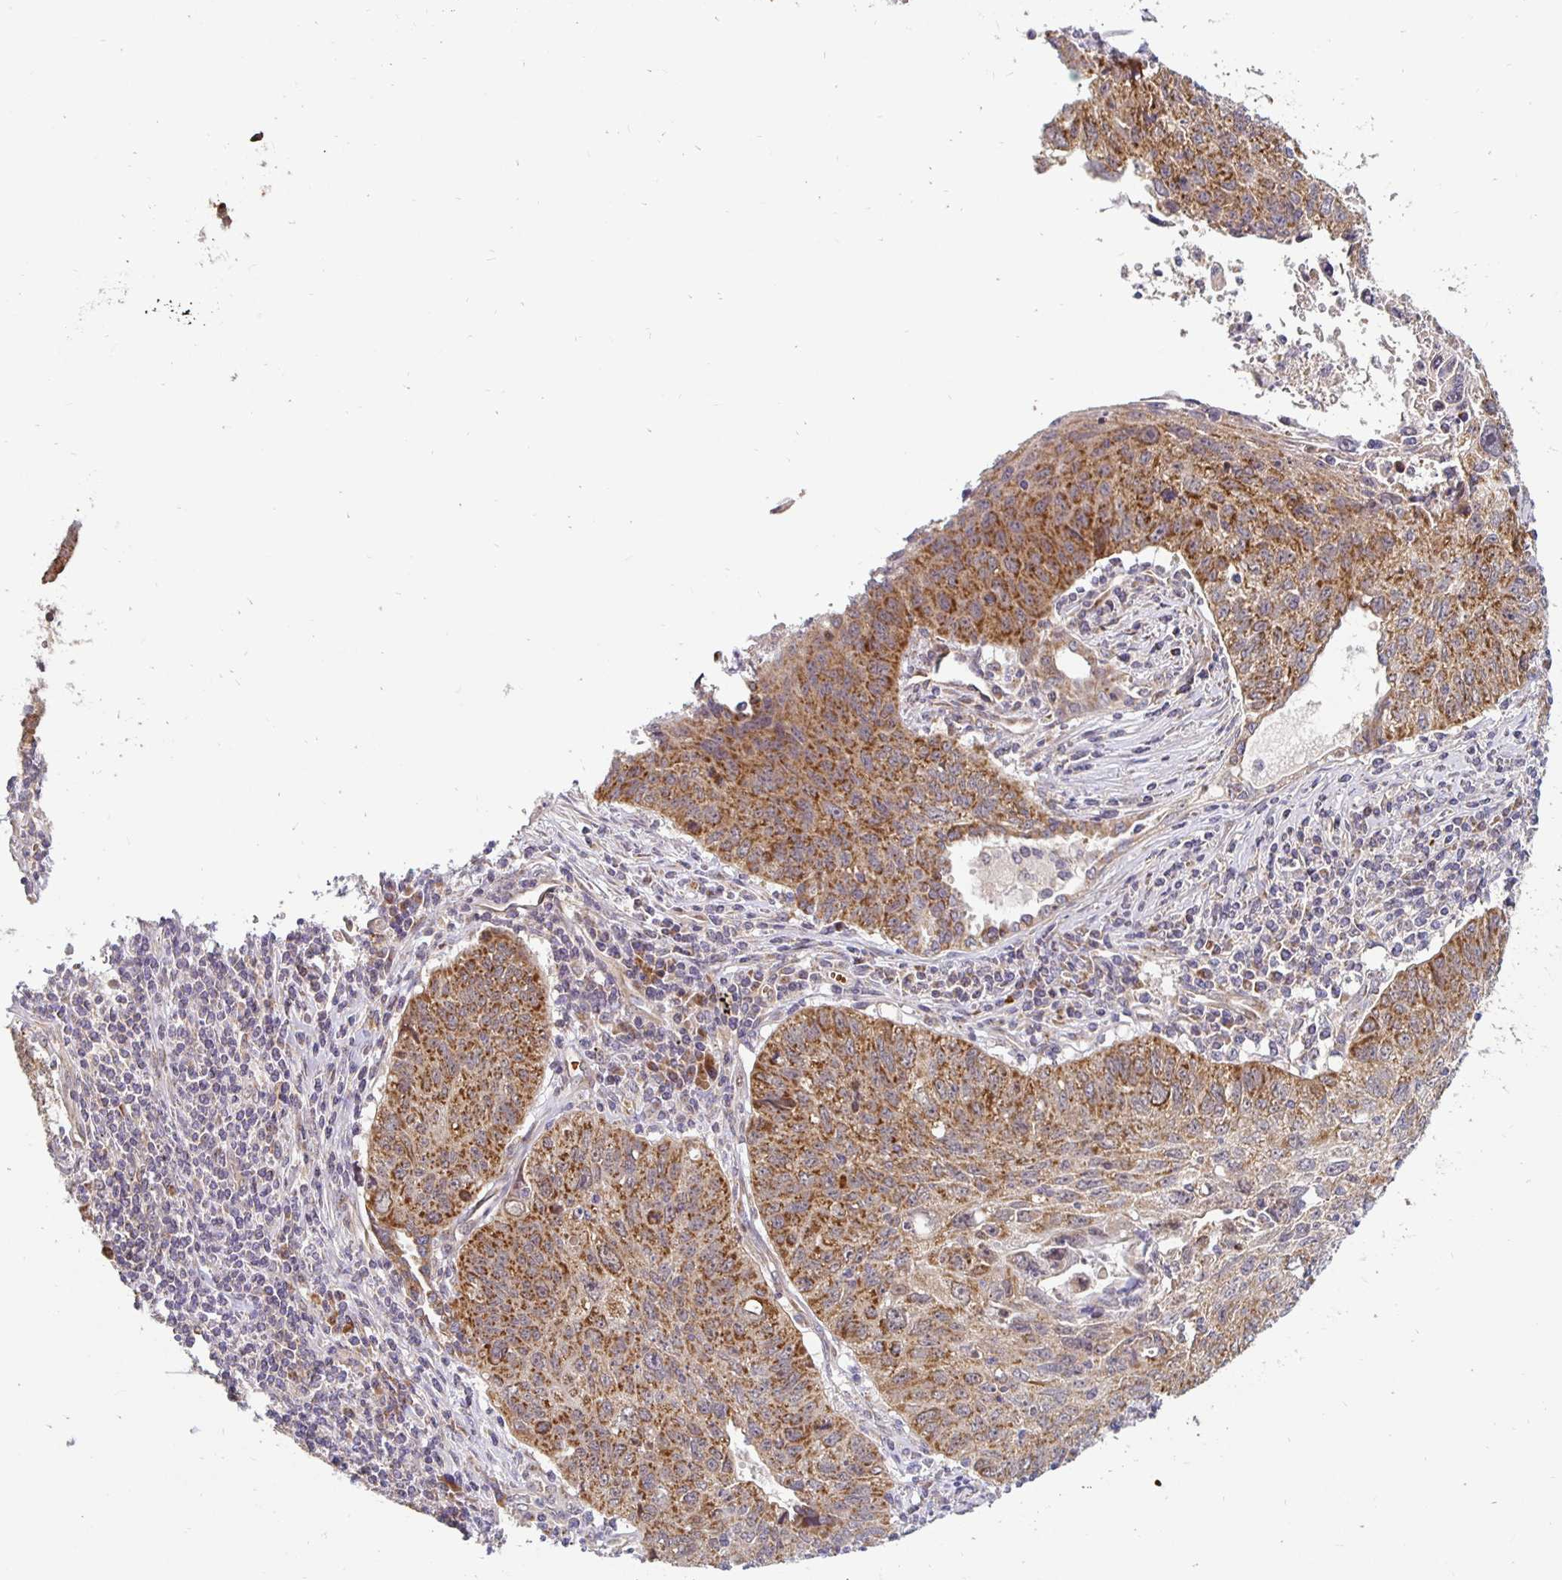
{"staining": {"intensity": "strong", "quantity": "25%-75%", "location": "cytoplasmic/membranous"}, "tissue": "lung cancer", "cell_type": "Tumor cells", "image_type": "cancer", "snomed": [{"axis": "morphology", "description": "Normal morphology"}, {"axis": "morphology", "description": "Aneuploidy"}, {"axis": "morphology", "description": "Squamous cell carcinoma, NOS"}, {"axis": "topography", "description": "Lymph node"}, {"axis": "topography", "description": "Lung"}], "caption": "Lung cancer stained with IHC shows strong cytoplasmic/membranous expression in about 25%-75% of tumor cells.", "gene": "MRPL28", "patient": {"sex": "female", "age": 76}}